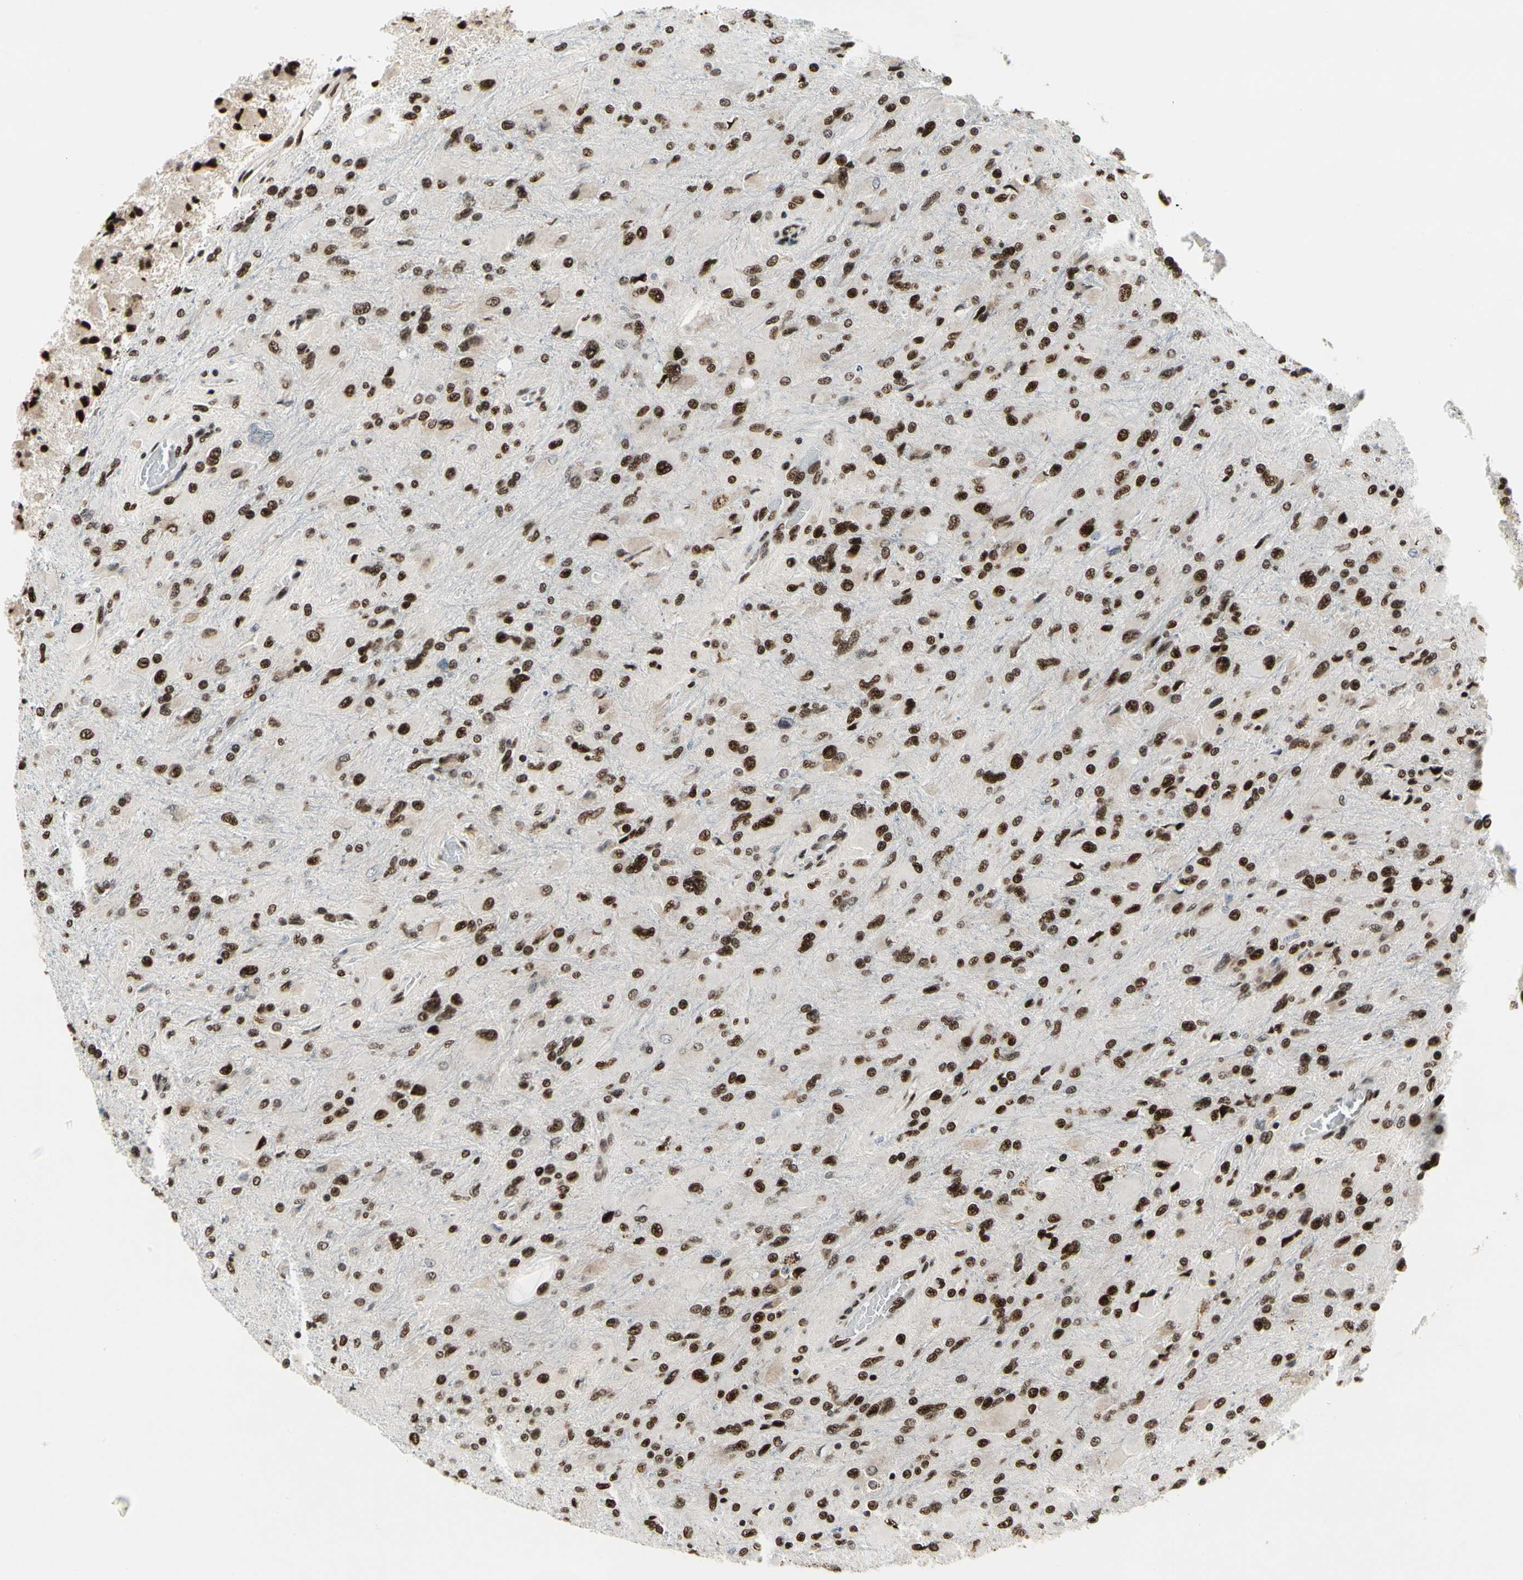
{"staining": {"intensity": "strong", "quantity": ">75%", "location": "nuclear"}, "tissue": "glioma", "cell_type": "Tumor cells", "image_type": "cancer", "snomed": [{"axis": "morphology", "description": "Glioma, malignant, High grade"}, {"axis": "topography", "description": "Cerebral cortex"}], "caption": "Glioma stained for a protein exhibits strong nuclear positivity in tumor cells. Ihc stains the protein in brown and the nuclei are stained blue.", "gene": "SRSF11", "patient": {"sex": "female", "age": 36}}